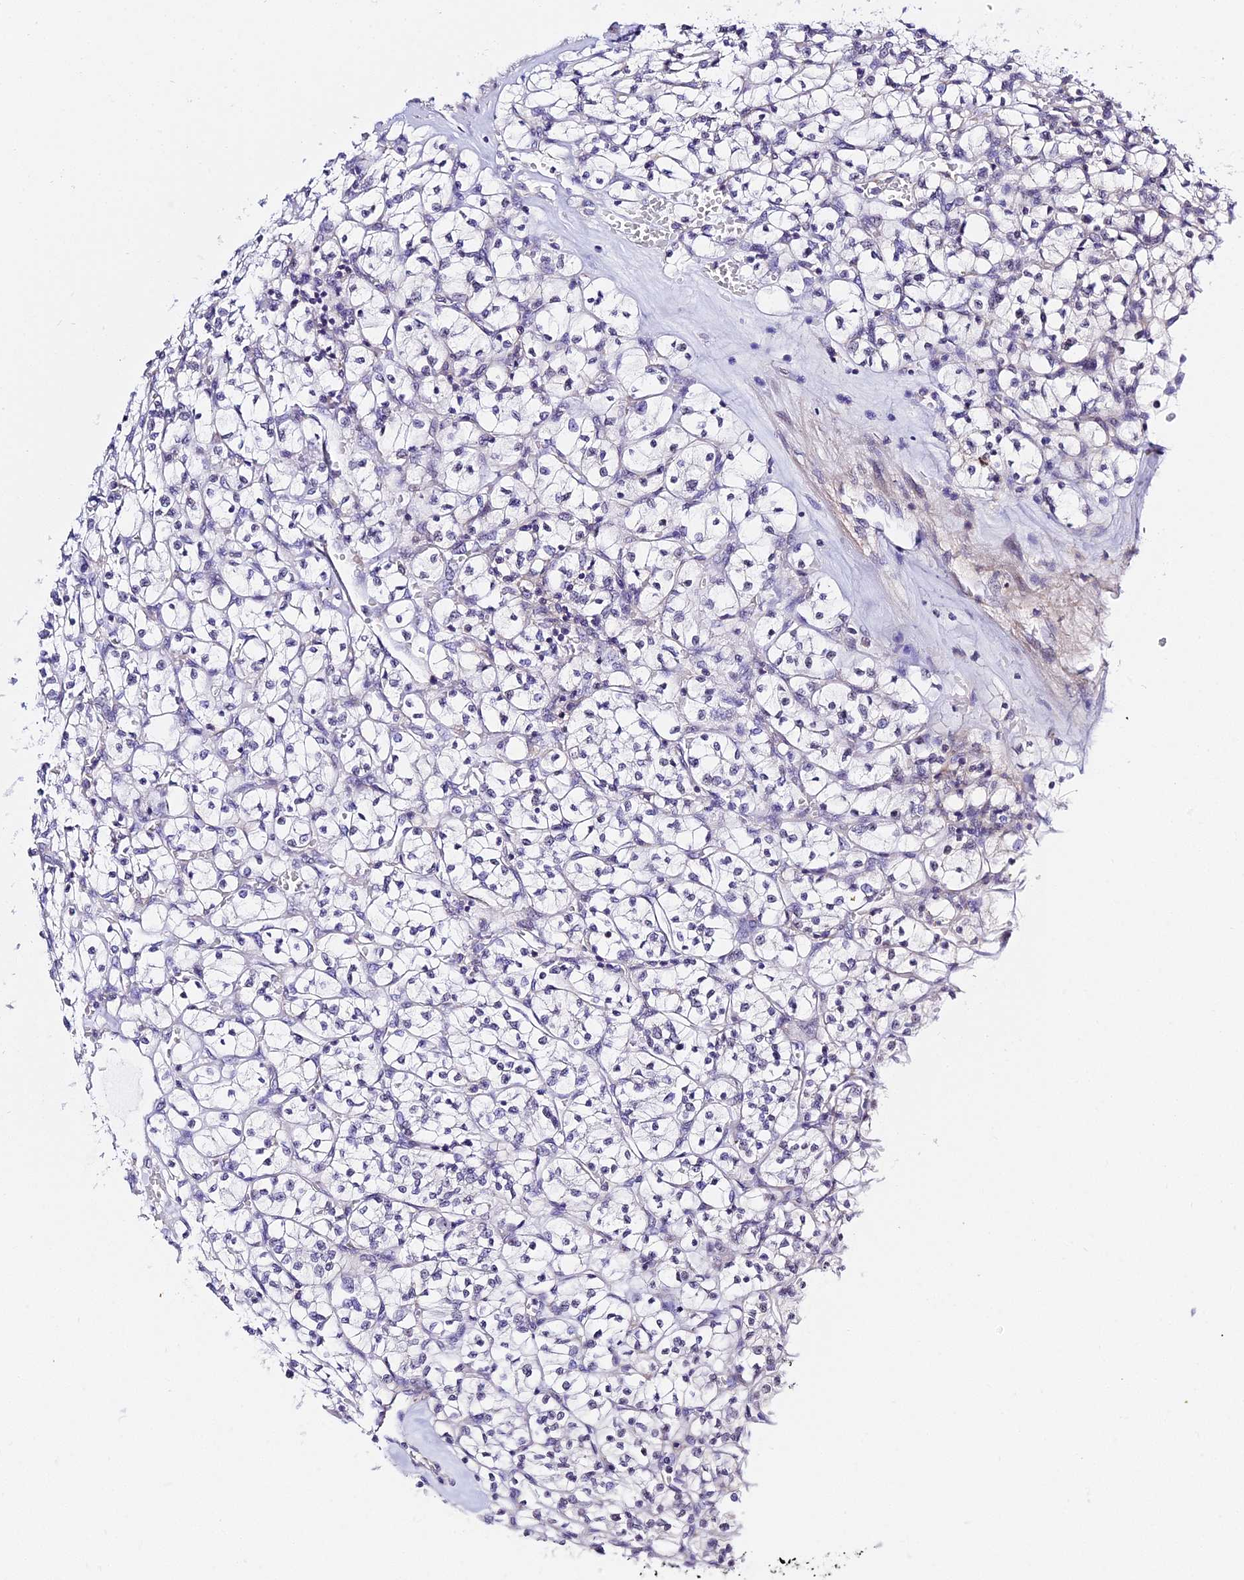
{"staining": {"intensity": "negative", "quantity": "none", "location": "none"}, "tissue": "renal cancer", "cell_type": "Tumor cells", "image_type": "cancer", "snomed": [{"axis": "morphology", "description": "Adenocarcinoma, NOS"}, {"axis": "topography", "description": "Kidney"}], "caption": "Tumor cells are negative for protein expression in human renal cancer (adenocarcinoma).", "gene": "ZNF628", "patient": {"sex": "female", "age": 64}}